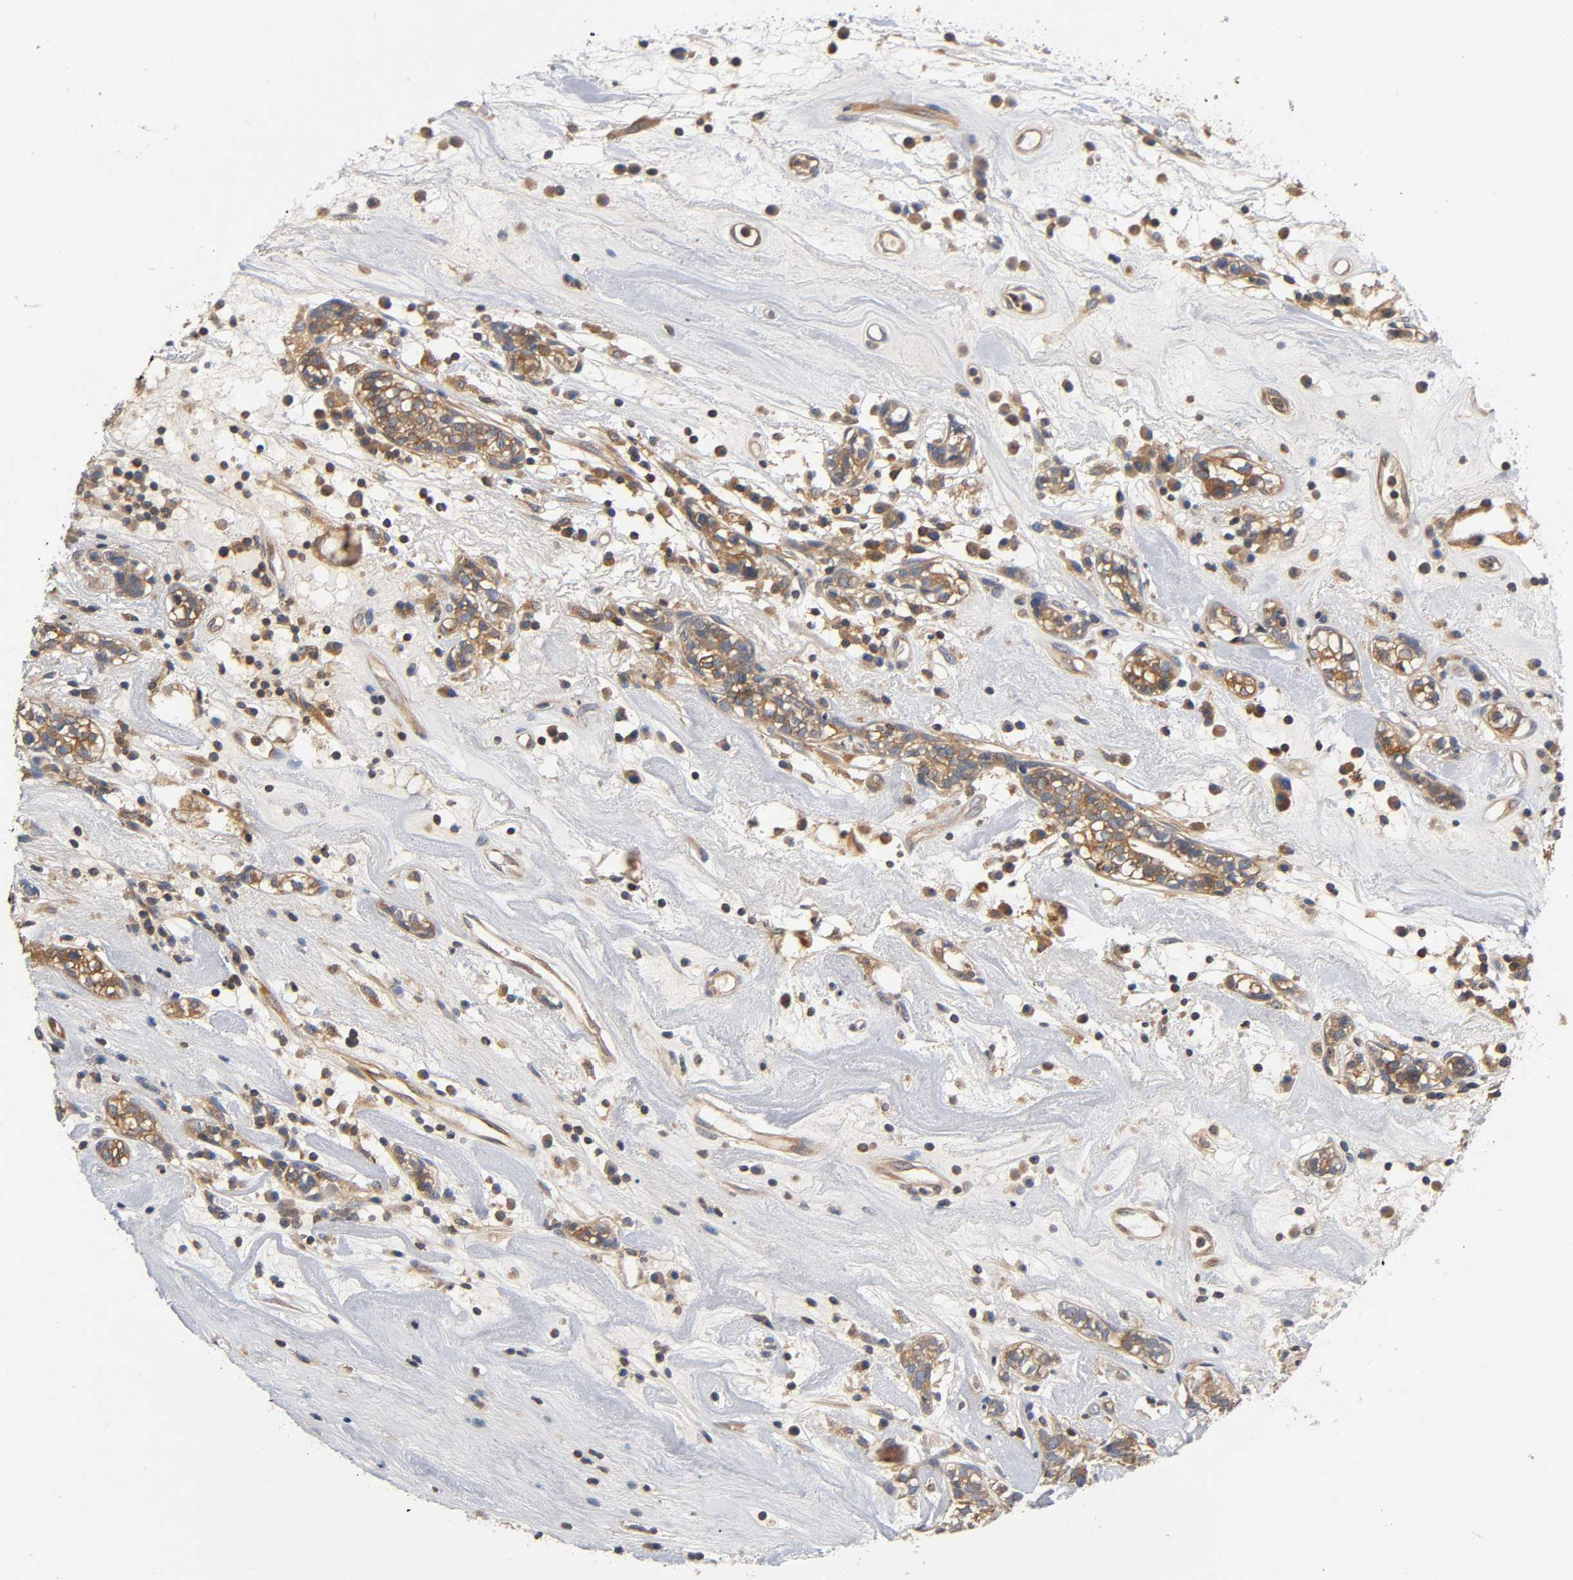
{"staining": {"intensity": "moderate", "quantity": ">75%", "location": "cytoplasmic/membranous"}, "tissue": "head and neck cancer", "cell_type": "Tumor cells", "image_type": "cancer", "snomed": [{"axis": "morphology", "description": "Adenocarcinoma, NOS"}, {"axis": "topography", "description": "Salivary gland"}, {"axis": "topography", "description": "Head-Neck"}], "caption": "Human head and neck cancer (adenocarcinoma) stained with a protein marker demonstrates moderate staining in tumor cells.", "gene": "PRKAB1", "patient": {"sex": "female", "age": 65}}